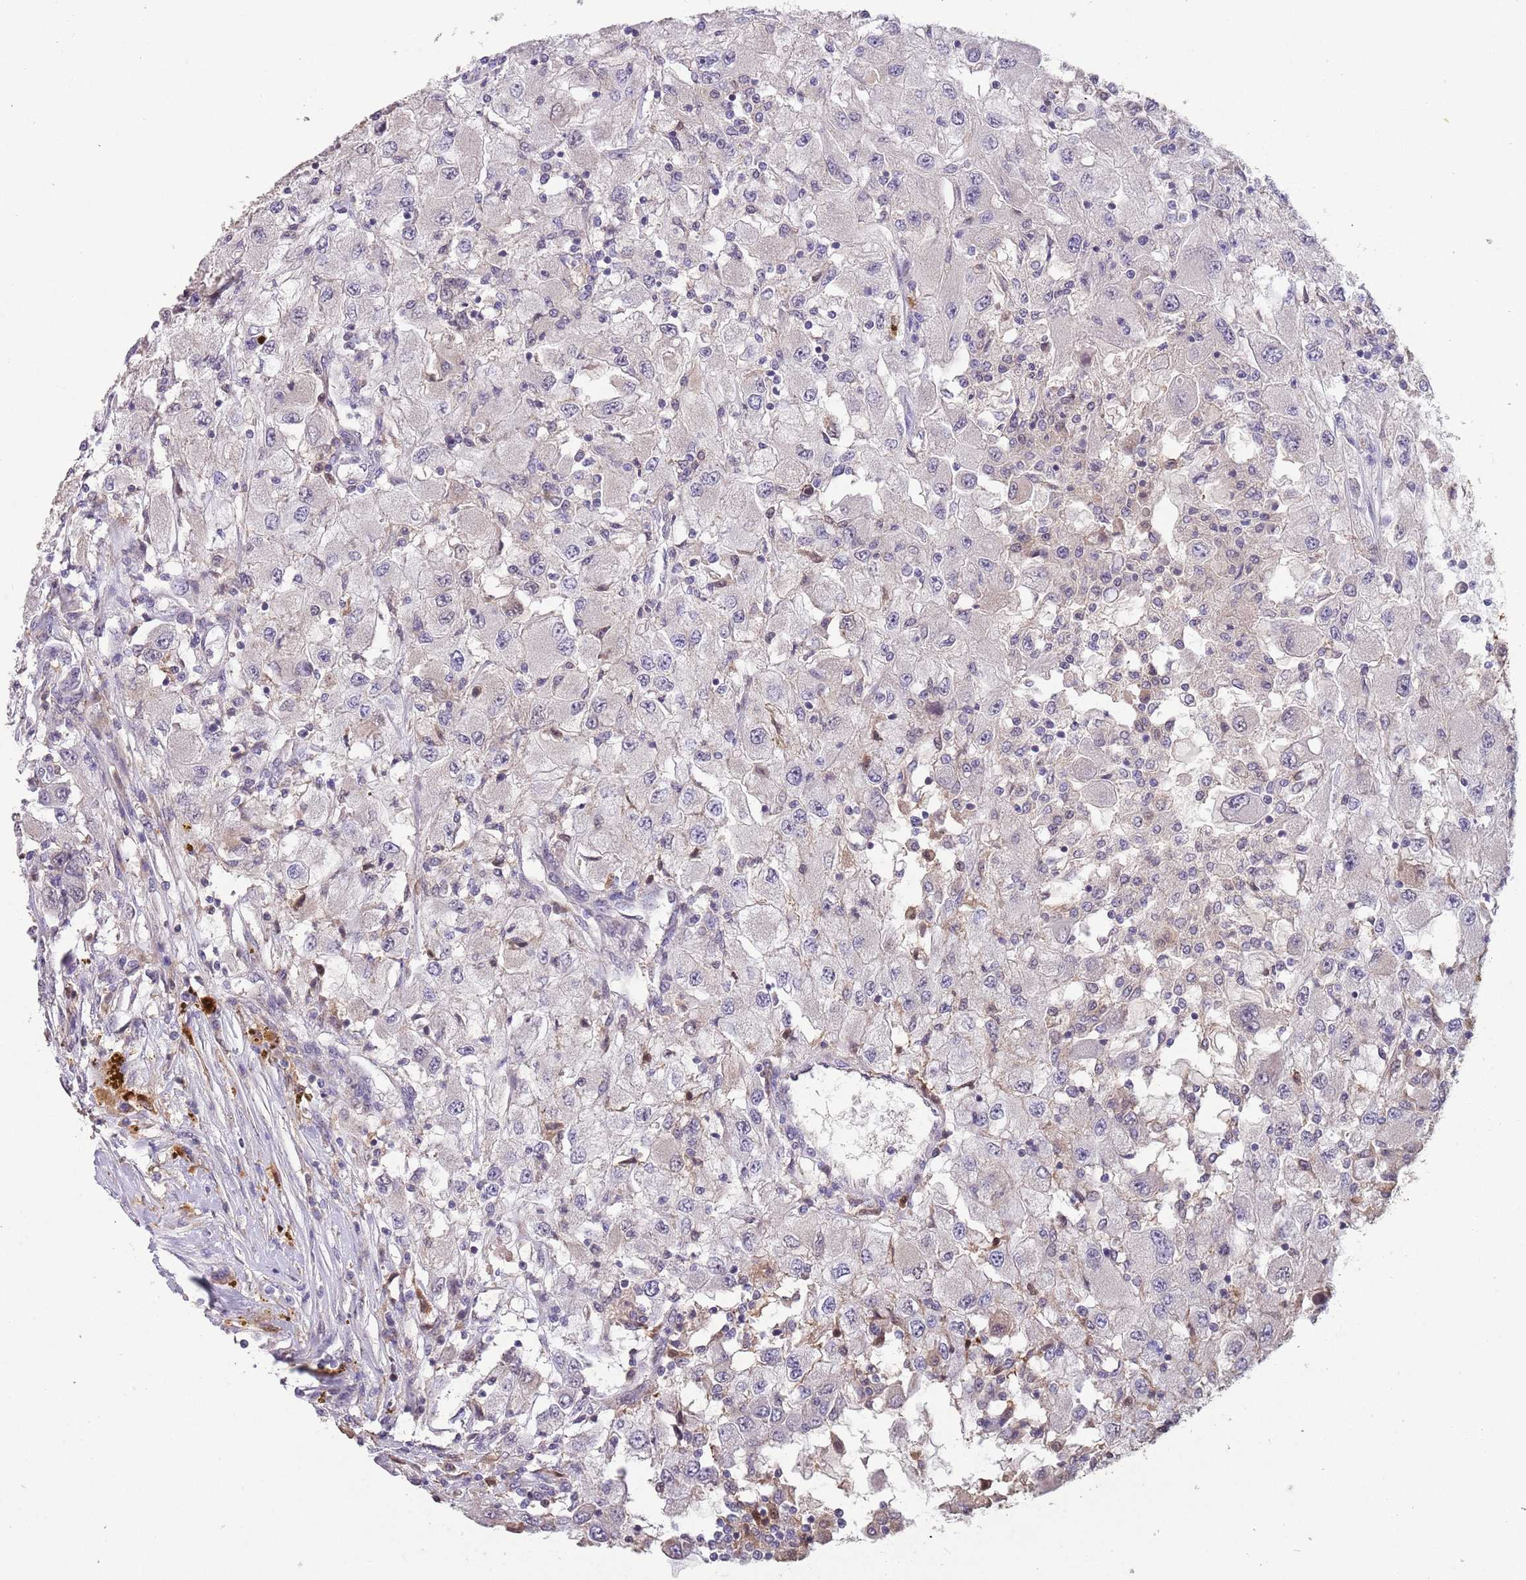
{"staining": {"intensity": "negative", "quantity": "none", "location": "none"}, "tissue": "renal cancer", "cell_type": "Tumor cells", "image_type": "cancer", "snomed": [{"axis": "morphology", "description": "Adenocarcinoma, NOS"}, {"axis": "topography", "description": "Kidney"}], "caption": "Tumor cells are negative for protein expression in human renal adenocarcinoma. (DAB (3,3'-diaminobenzidine) immunohistochemistry (IHC) with hematoxylin counter stain).", "gene": "ZNF639", "patient": {"sex": "female", "age": 67}}